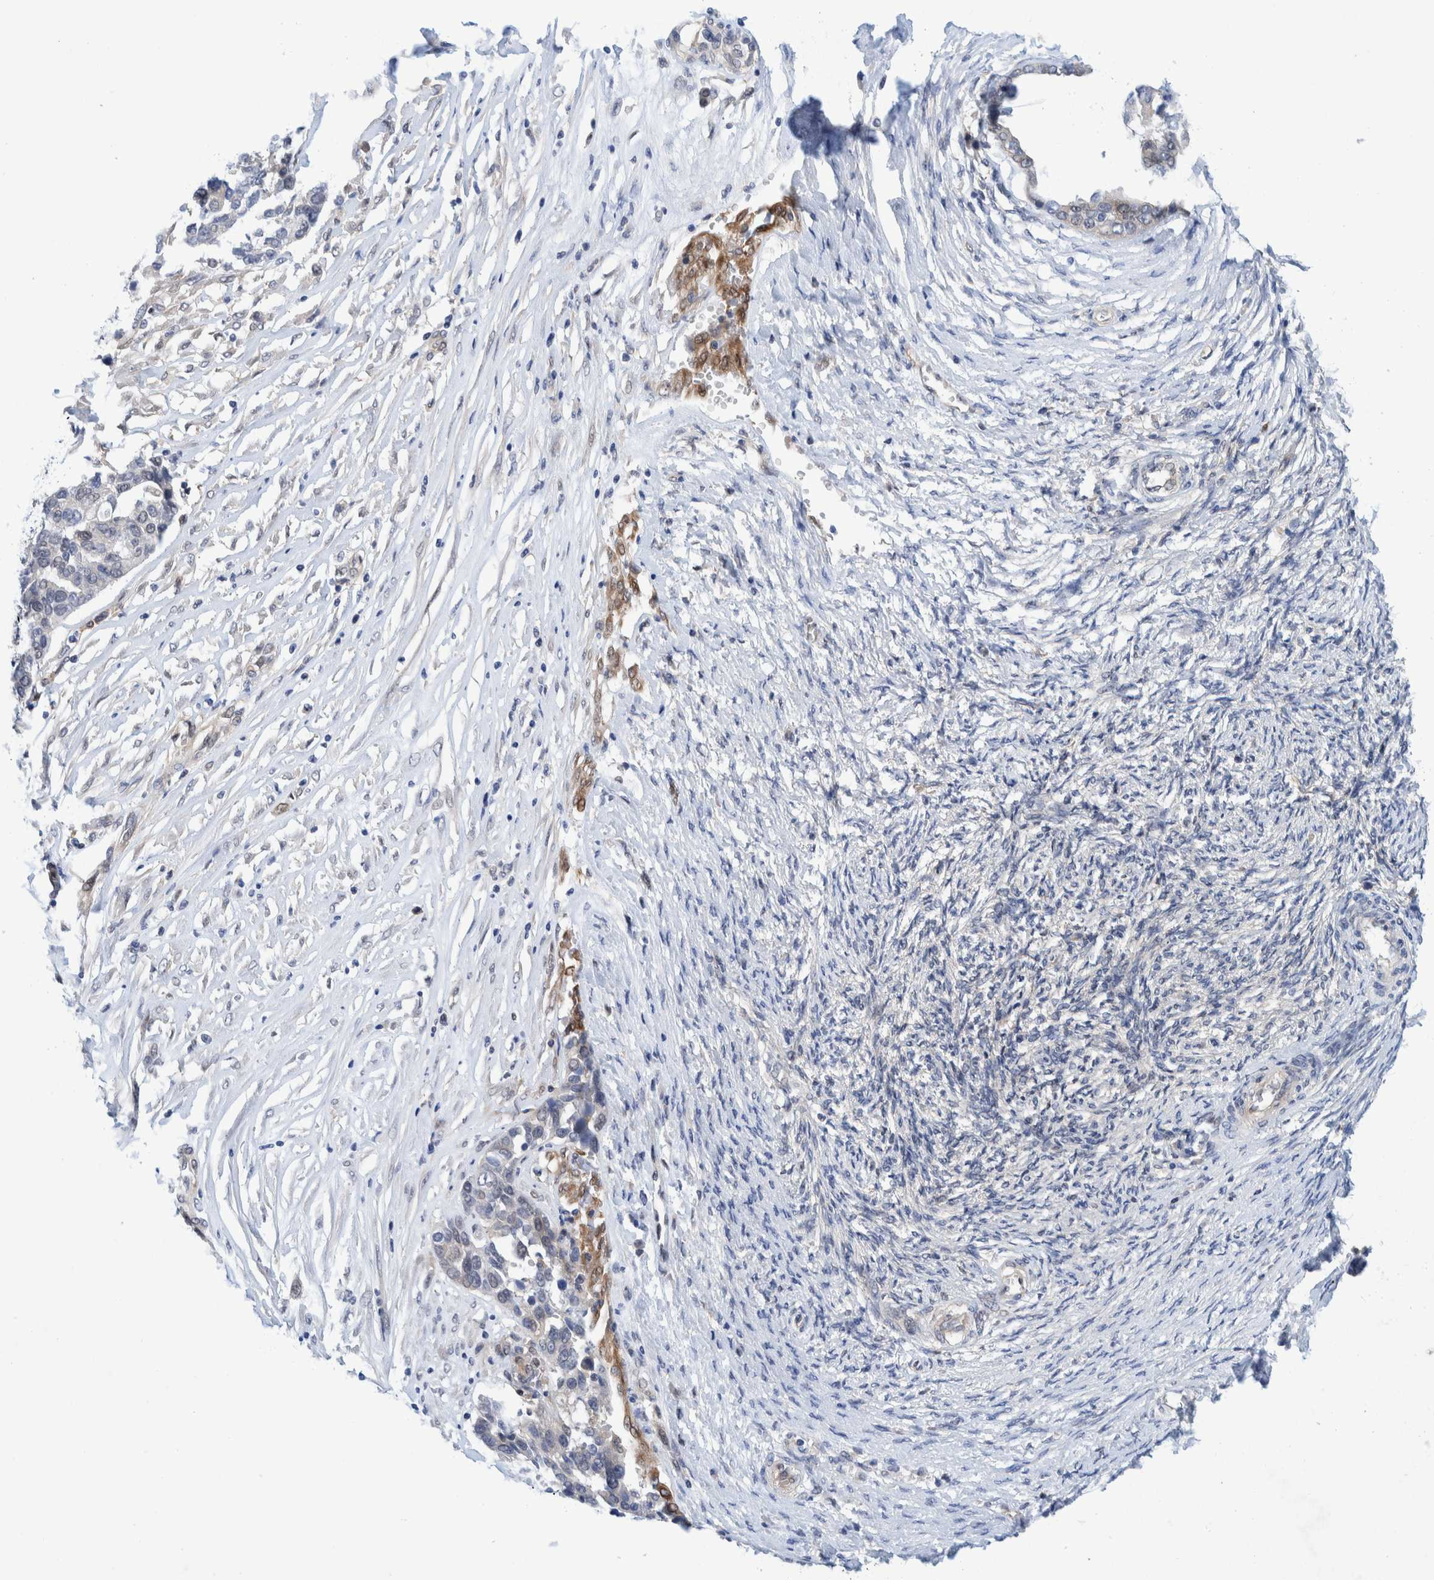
{"staining": {"intensity": "weak", "quantity": "<25%", "location": "nuclear"}, "tissue": "ovarian cancer", "cell_type": "Tumor cells", "image_type": "cancer", "snomed": [{"axis": "morphology", "description": "Cystadenocarcinoma, serous, NOS"}, {"axis": "topography", "description": "Ovary"}], "caption": "Immunohistochemical staining of ovarian cancer (serous cystadenocarcinoma) displays no significant positivity in tumor cells.", "gene": "PFAS", "patient": {"sex": "female", "age": 44}}